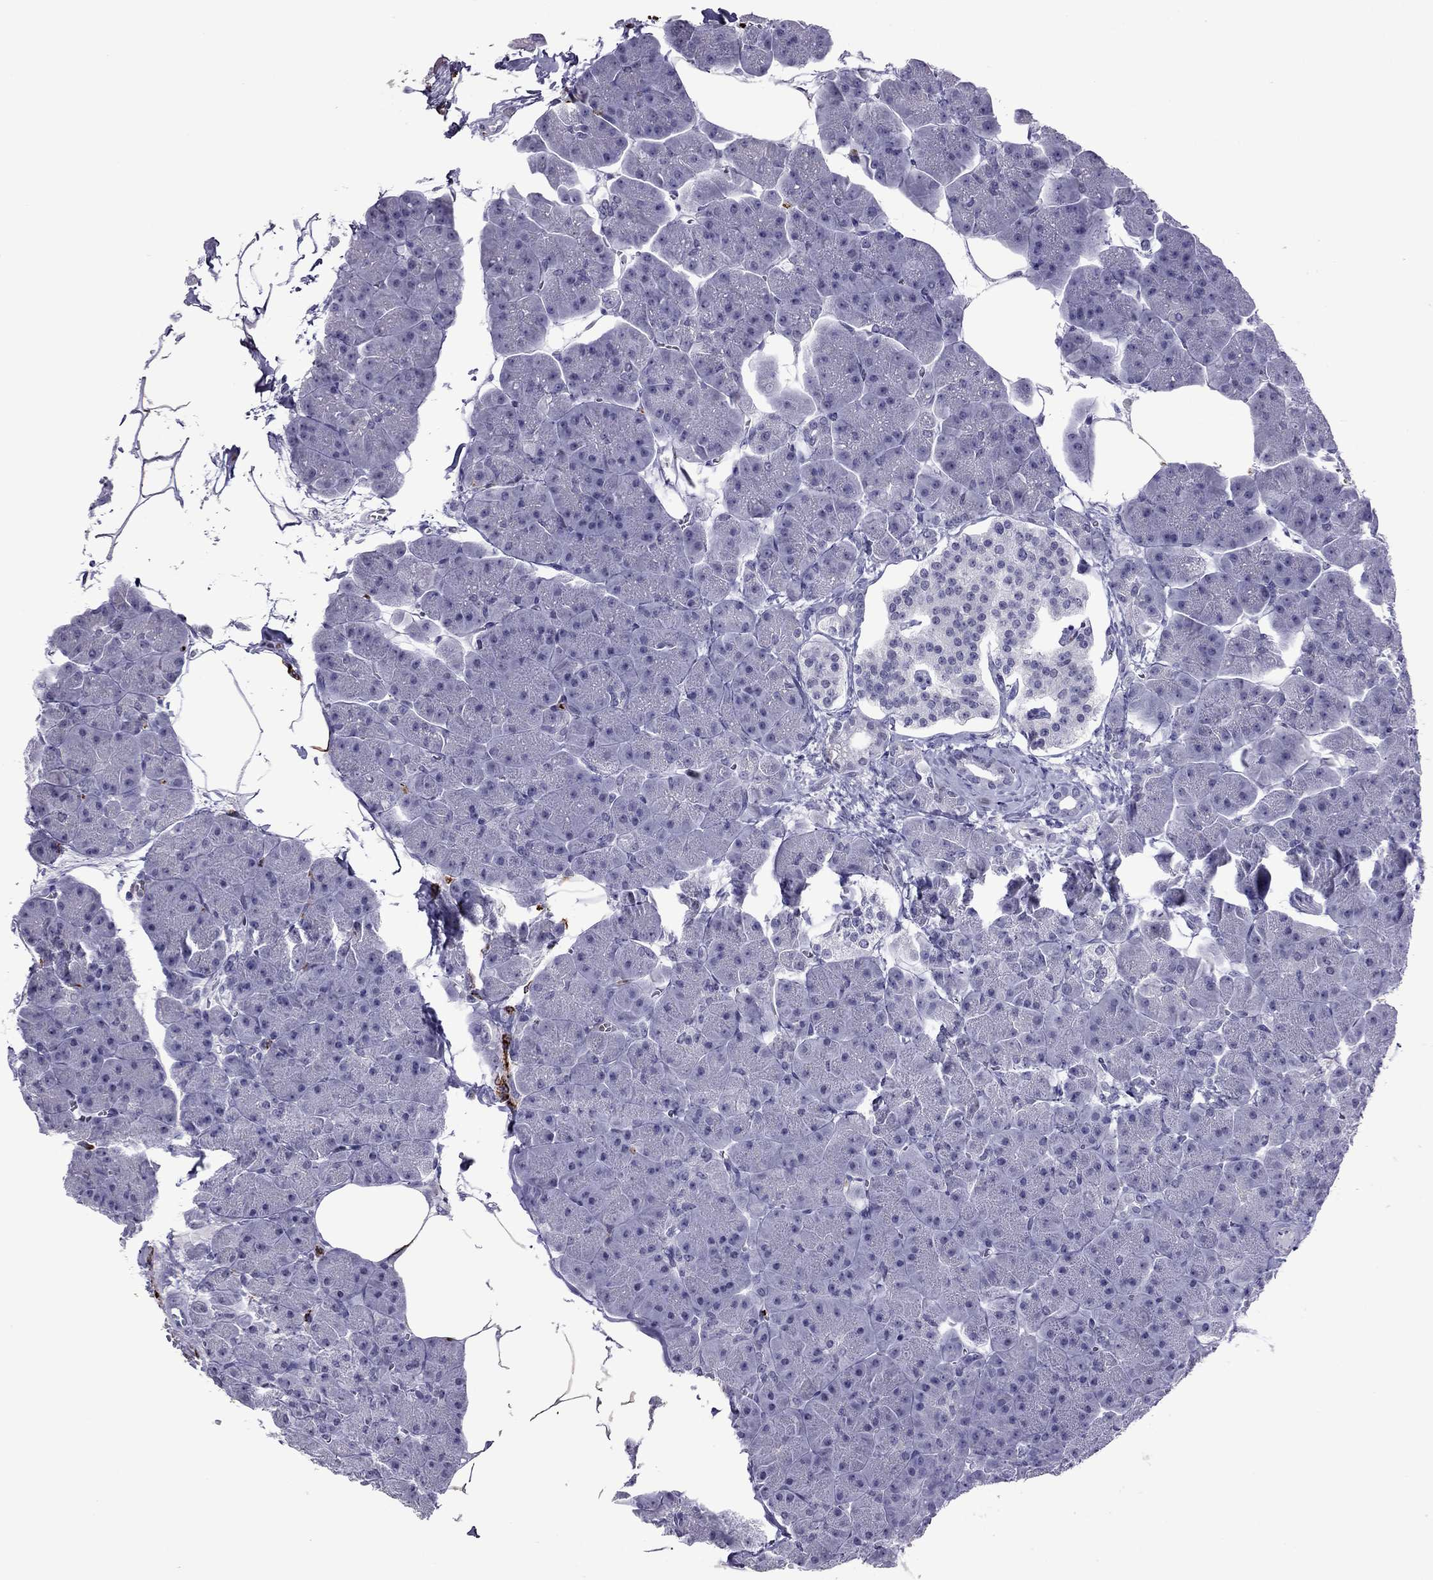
{"staining": {"intensity": "negative", "quantity": "none", "location": "none"}, "tissue": "pancreas", "cell_type": "Exocrine glandular cells", "image_type": "normal", "snomed": [{"axis": "morphology", "description": "Normal tissue, NOS"}, {"axis": "topography", "description": "Adipose tissue"}, {"axis": "topography", "description": "Pancreas"}, {"axis": "topography", "description": "Peripheral nerve tissue"}], "caption": "The photomicrograph shows no significant positivity in exocrine glandular cells of pancreas. The staining was performed using DAB to visualize the protein expression in brown, while the nuclei were stained in blue with hematoxylin (Magnification: 20x).", "gene": "CCL27", "patient": {"sex": "female", "age": 58}}